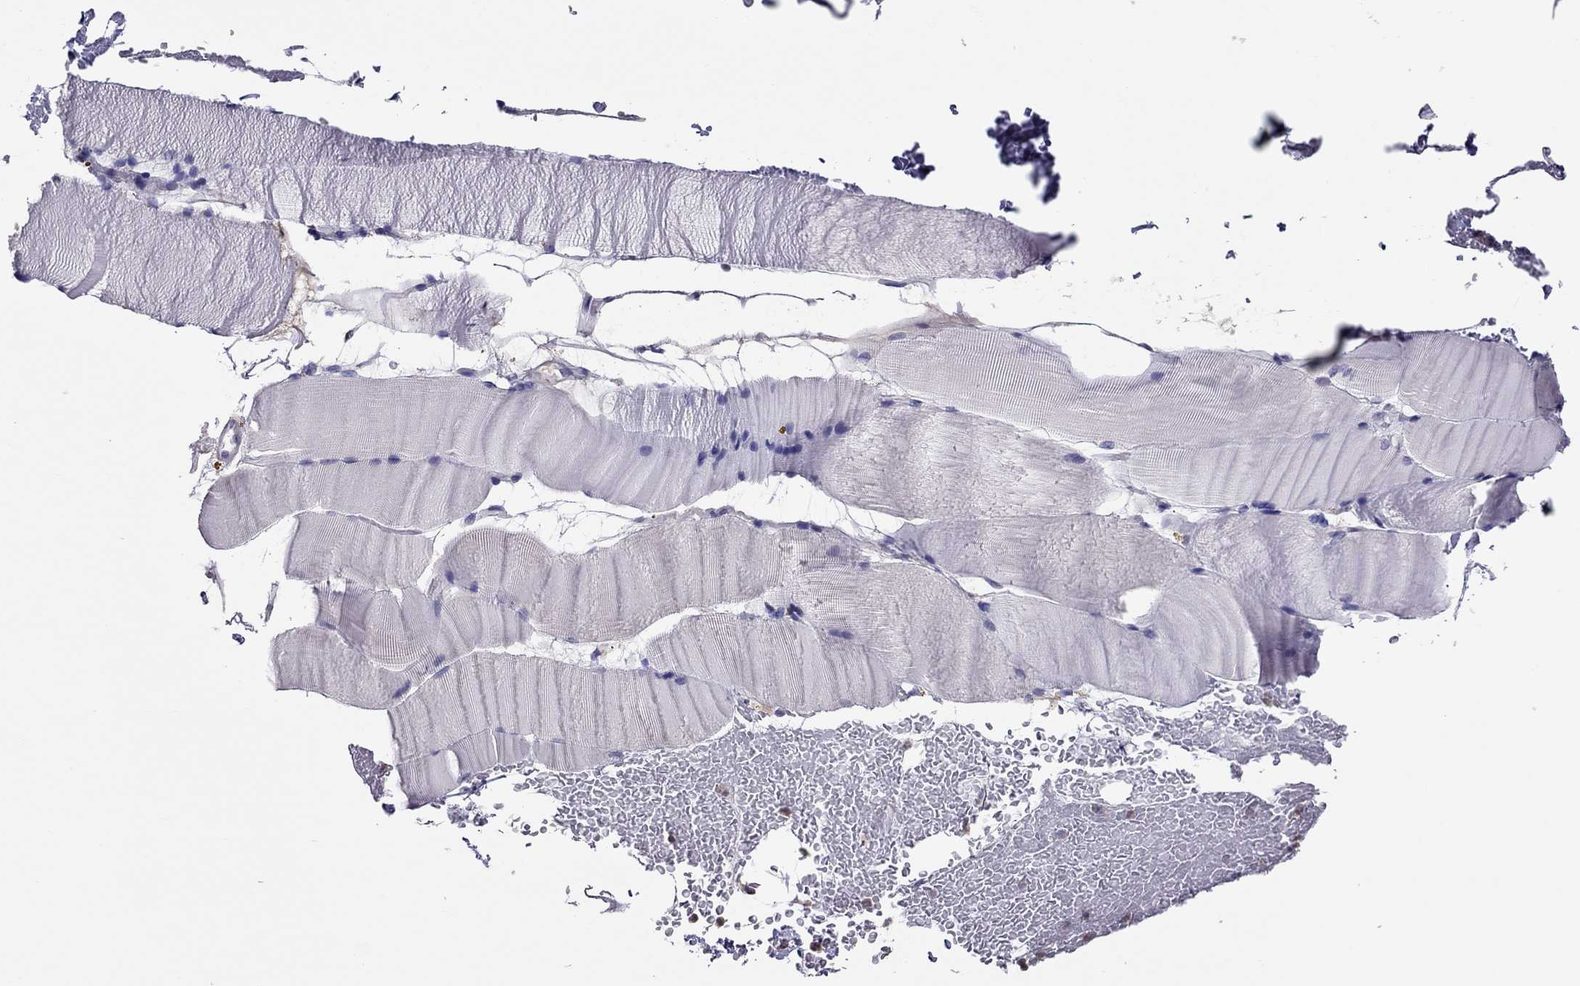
{"staining": {"intensity": "negative", "quantity": "none", "location": "none"}, "tissue": "skeletal muscle", "cell_type": "Myocytes", "image_type": "normal", "snomed": [{"axis": "morphology", "description": "Normal tissue, NOS"}, {"axis": "topography", "description": "Skeletal muscle"}], "caption": "Immunohistochemistry (IHC) photomicrograph of normal skeletal muscle: human skeletal muscle stained with DAB shows no significant protein positivity in myocytes.", "gene": "TEX22", "patient": {"sex": "female", "age": 37}}